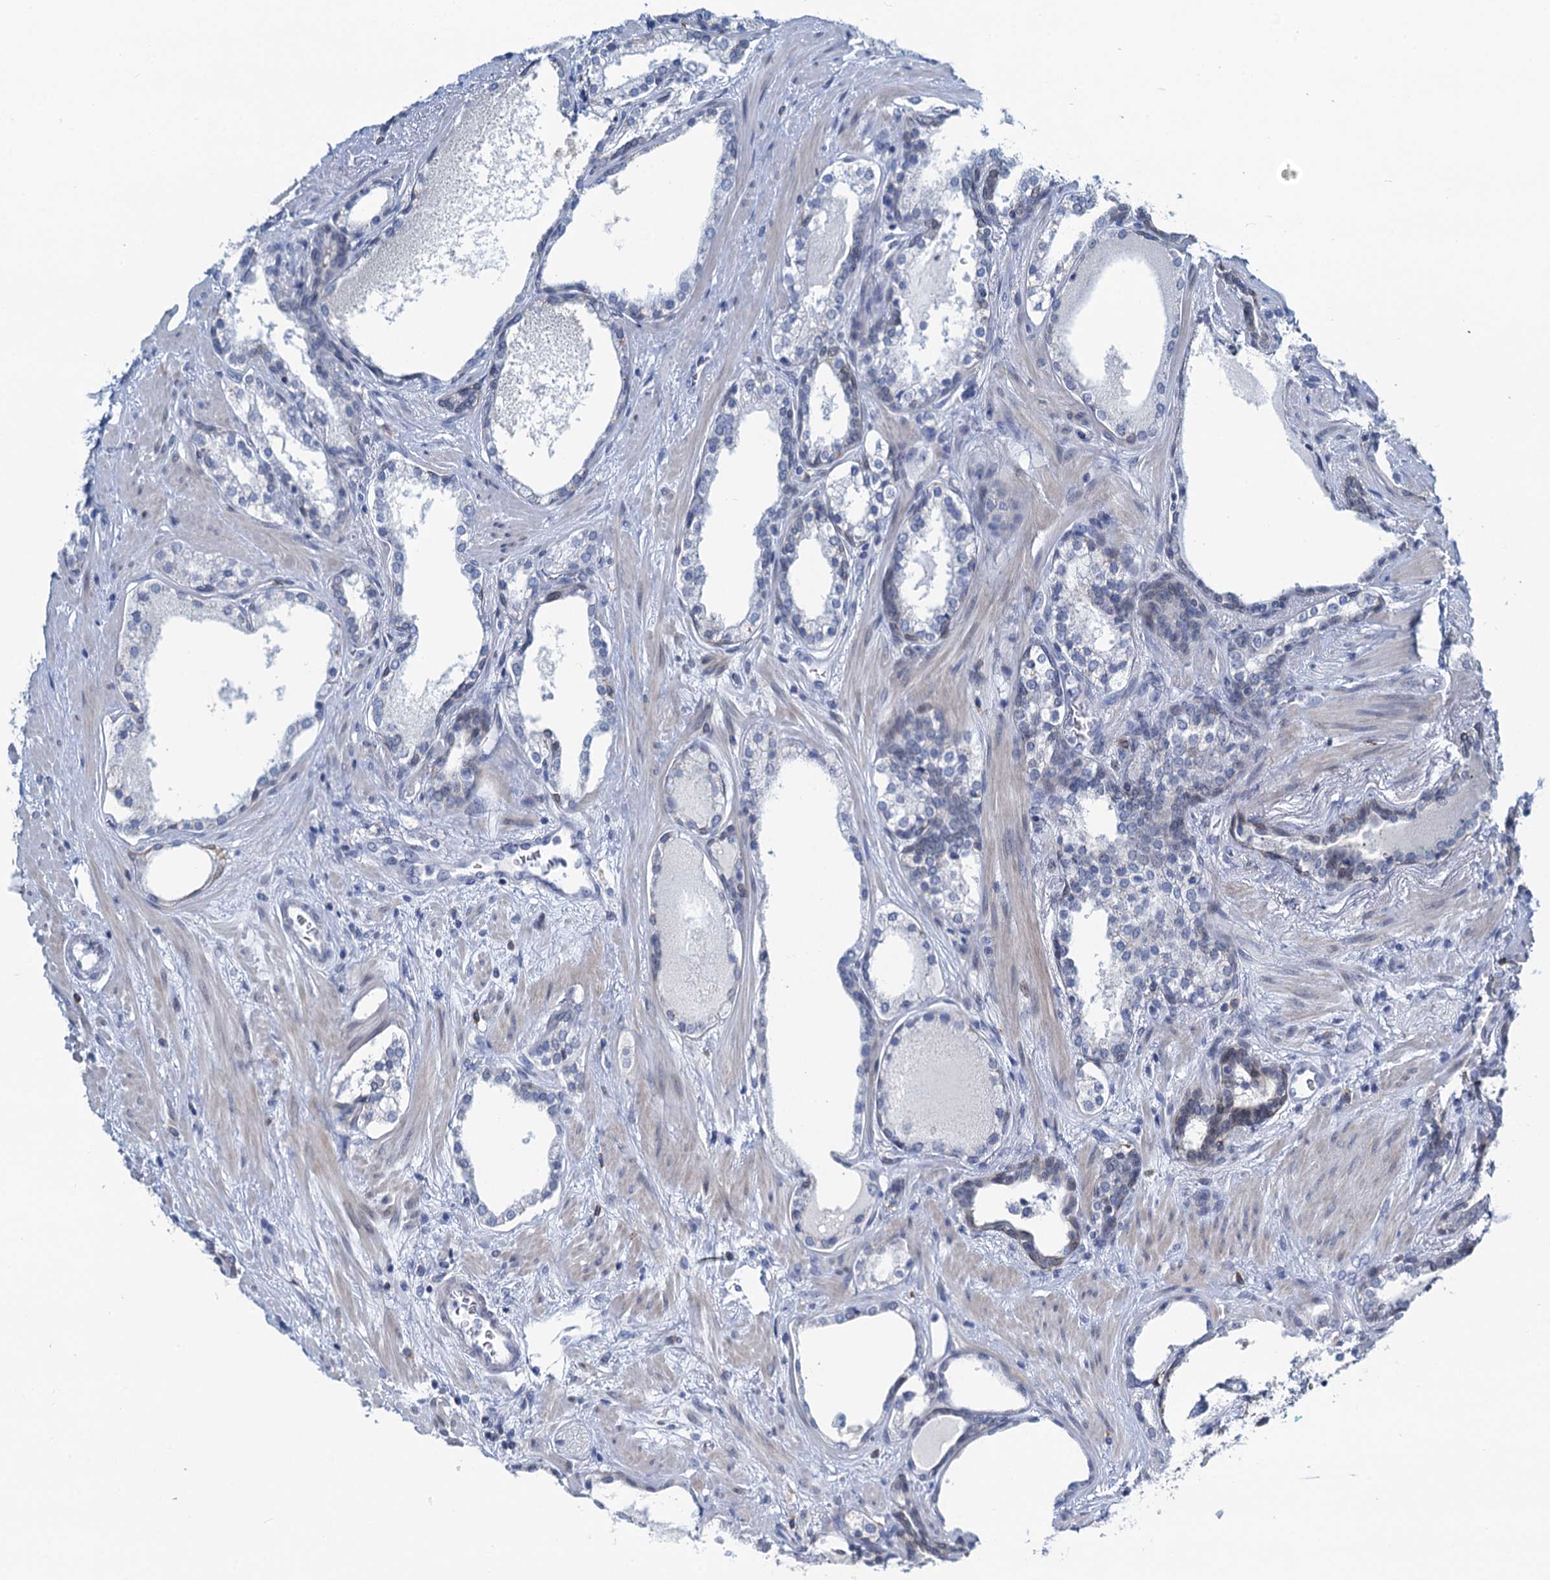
{"staining": {"intensity": "negative", "quantity": "none", "location": "none"}, "tissue": "prostate cancer", "cell_type": "Tumor cells", "image_type": "cancer", "snomed": [{"axis": "morphology", "description": "Adenocarcinoma, High grade"}, {"axis": "topography", "description": "Prostate"}], "caption": "Immunohistochemistry histopathology image of human prostate cancer (high-grade adenocarcinoma) stained for a protein (brown), which demonstrates no expression in tumor cells.", "gene": "TOX3", "patient": {"sex": "male", "age": 58}}